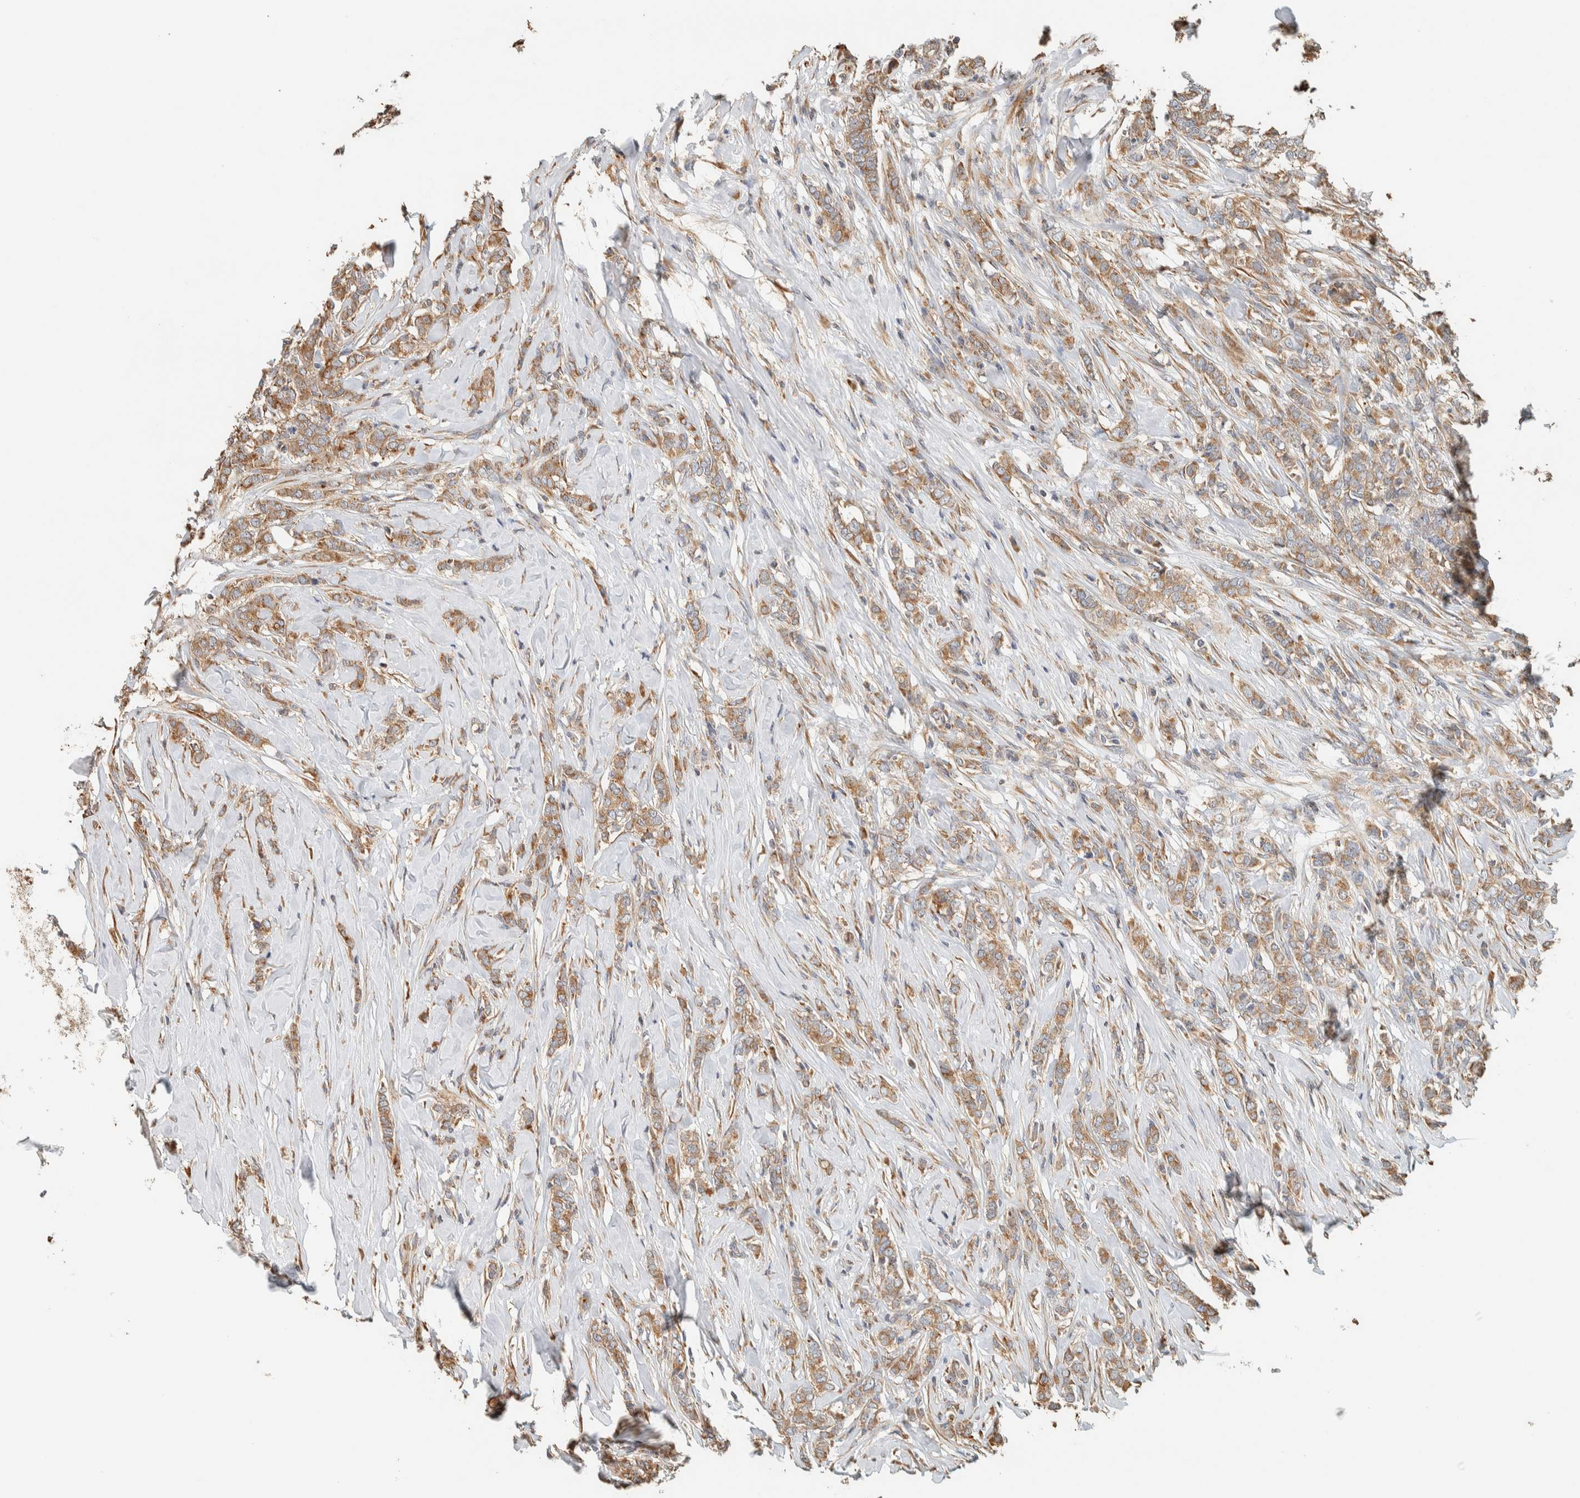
{"staining": {"intensity": "moderate", "quantity": ">75%", "location": "cytoplasmic/membranous"}, "tissue": "breast cancer", "cell_type": "Tumor cells", "image_type": "cancer", "snomed": [{"axis": "morphology", "description": "Lobular carcinoma"}, {"axis": "topography", "description": "Skin"}, {"axis": "topography", "description": "Breast"}], "caption": "An immunohistochemistry micrograph of tumor tissue is shown. Protein staining in brown labels moderate cytoplasmic/membranous positivity in breast cancer (lobular carcinoma) within tumor cells. Ihc stains the protein of interest in brown and the nuclei are stained blue.", "gene": "RAB11FIP1", "patient": {"sex": "female", "age": 46}}